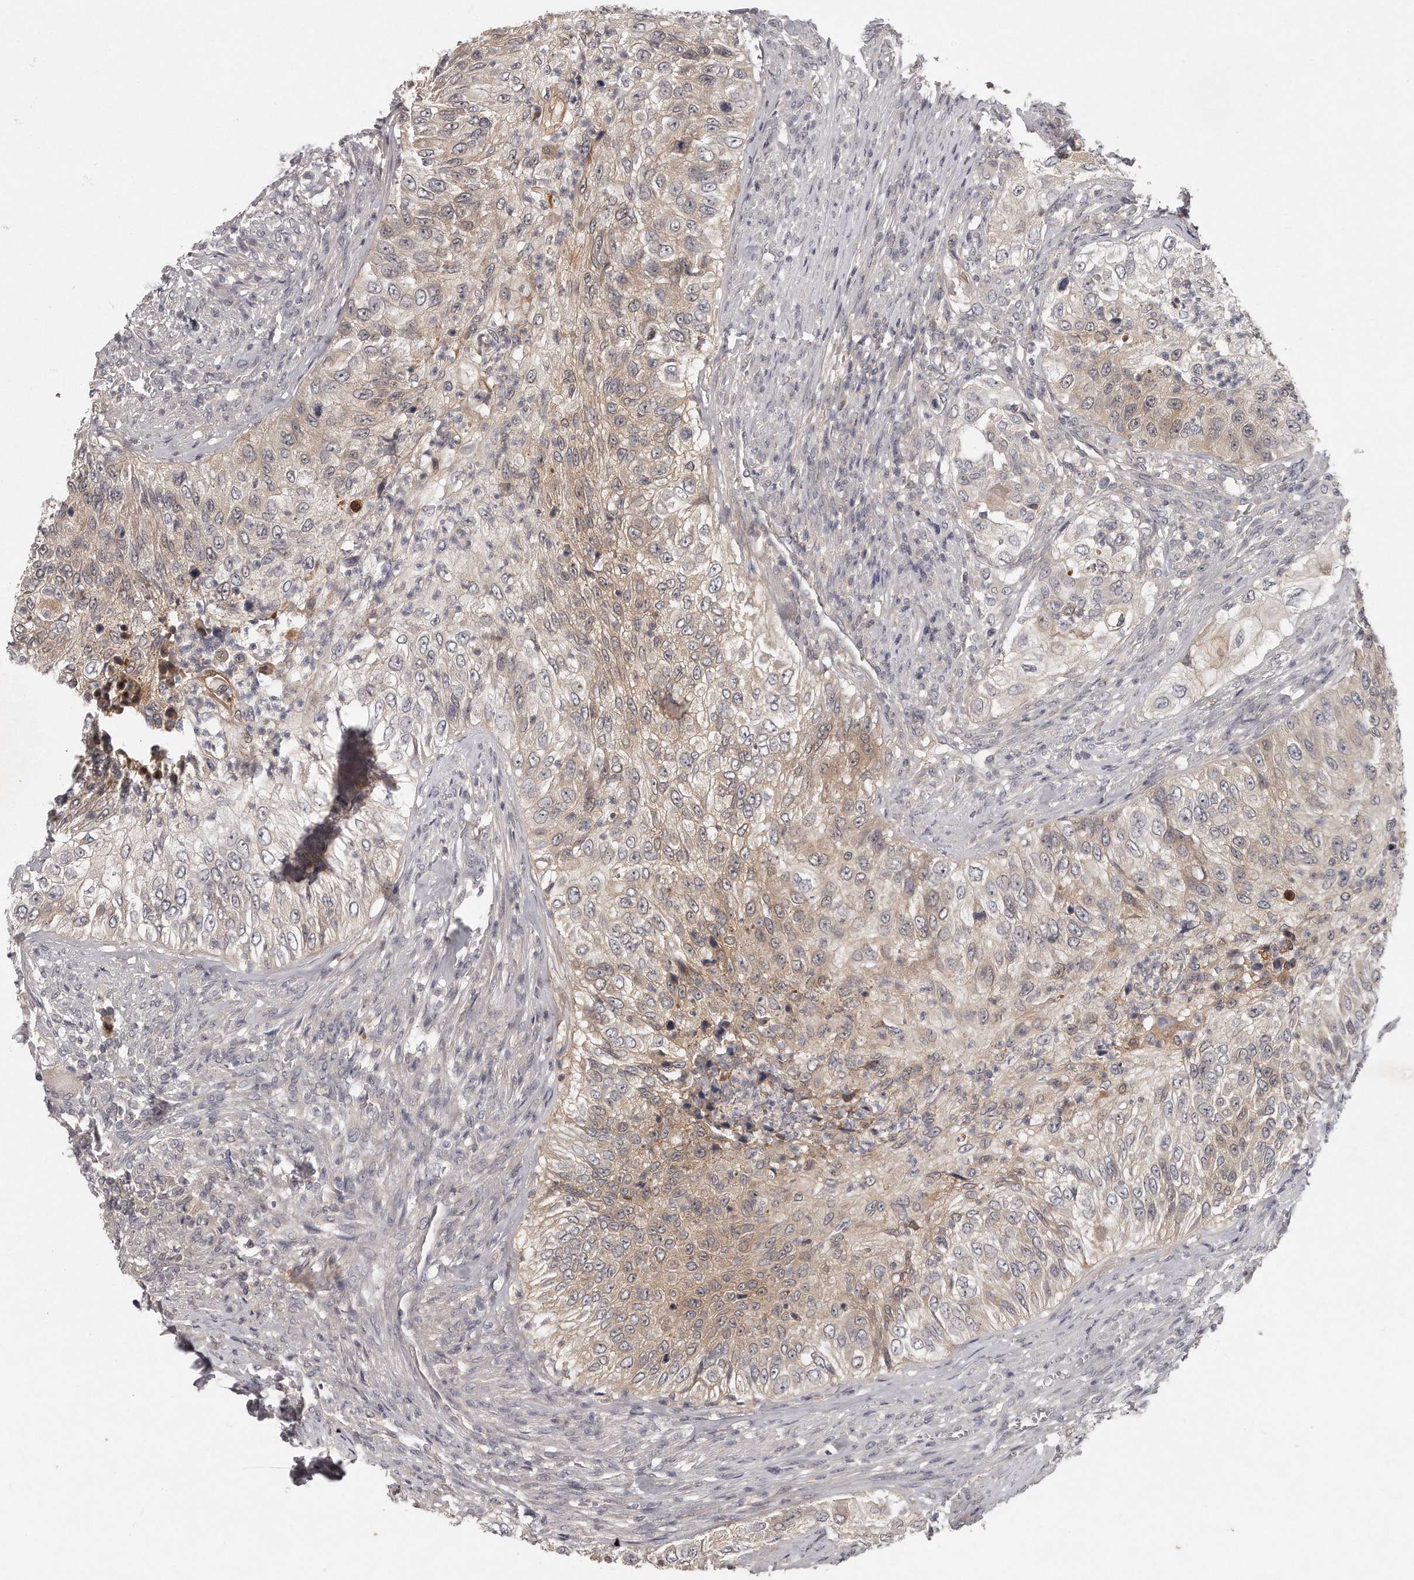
{"staining": {"intensity": "weak", "quantity": ">75%", "location": "cytoplasmic/membranous"}, "tissue": "urothelial cancer", "cell_type": "Tumor cells", "image_type": "cancer", "snomed": [{"axis": "morphology", "description": "Urothelial carcinoma, High grade"}, {"axis": "topography", "description": "Urinary bladder"}], "caption": "Brown immunohistochemical staining in human urothelial carcinoma (high-grade) demonstrates weak cytoplasmic/membranous positivity in about >75% of tumor cells.", "gene": "GGCT", "patient": {"sex": "female", "age": 60}}